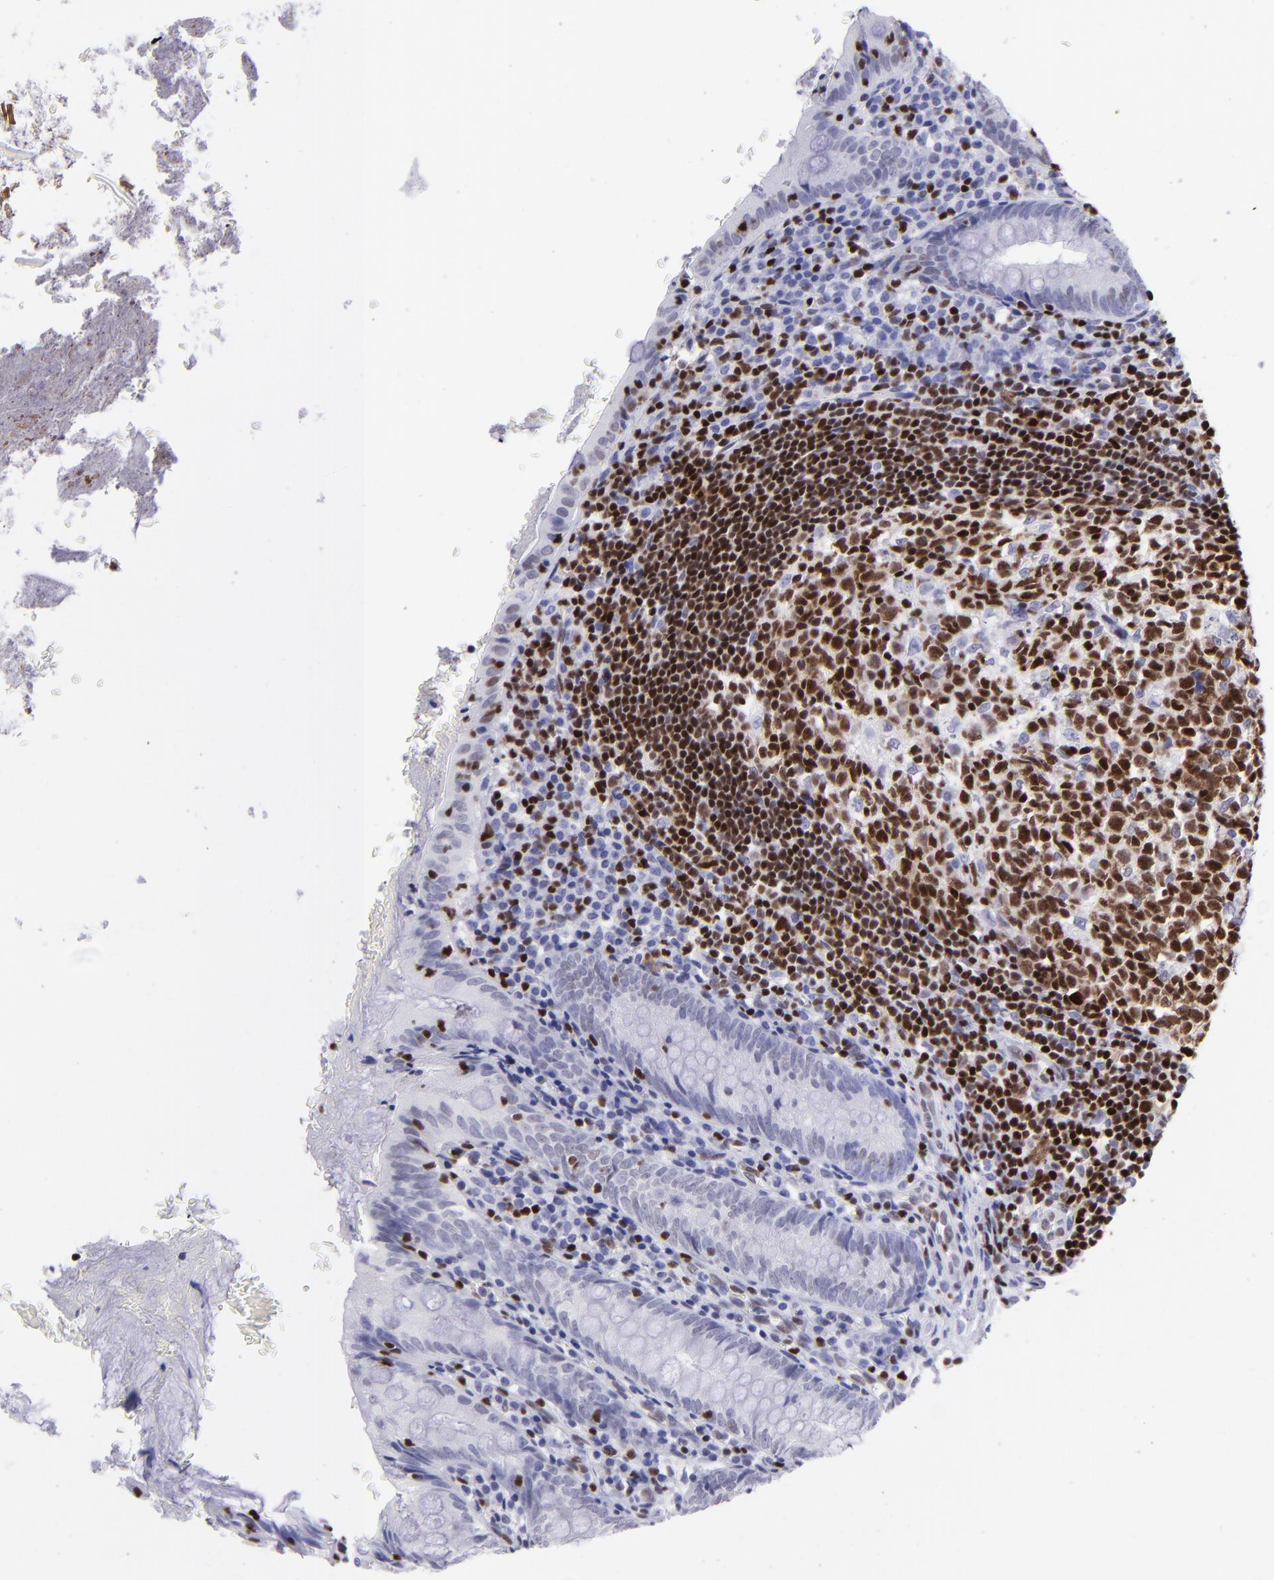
{"staining": {"intensity": "weak", "quantity": "<25%", "location": "nuclear"}, "tissue": "appendix", "cell_type": "Glandular cells", "image_type": "normal", "snomed": [{"axis": "morphology", "description": "Normal tissue, NOS"}, {"axis": "topography", "description": "Appendix"}], "caption": "Immunohistochemistry photomicrograph of normal human appendix stained for a protein (brown), which reveals no staining in glandular cells.", "gene": "ETS1", "patient": {"sex": "female", "age": 10}}